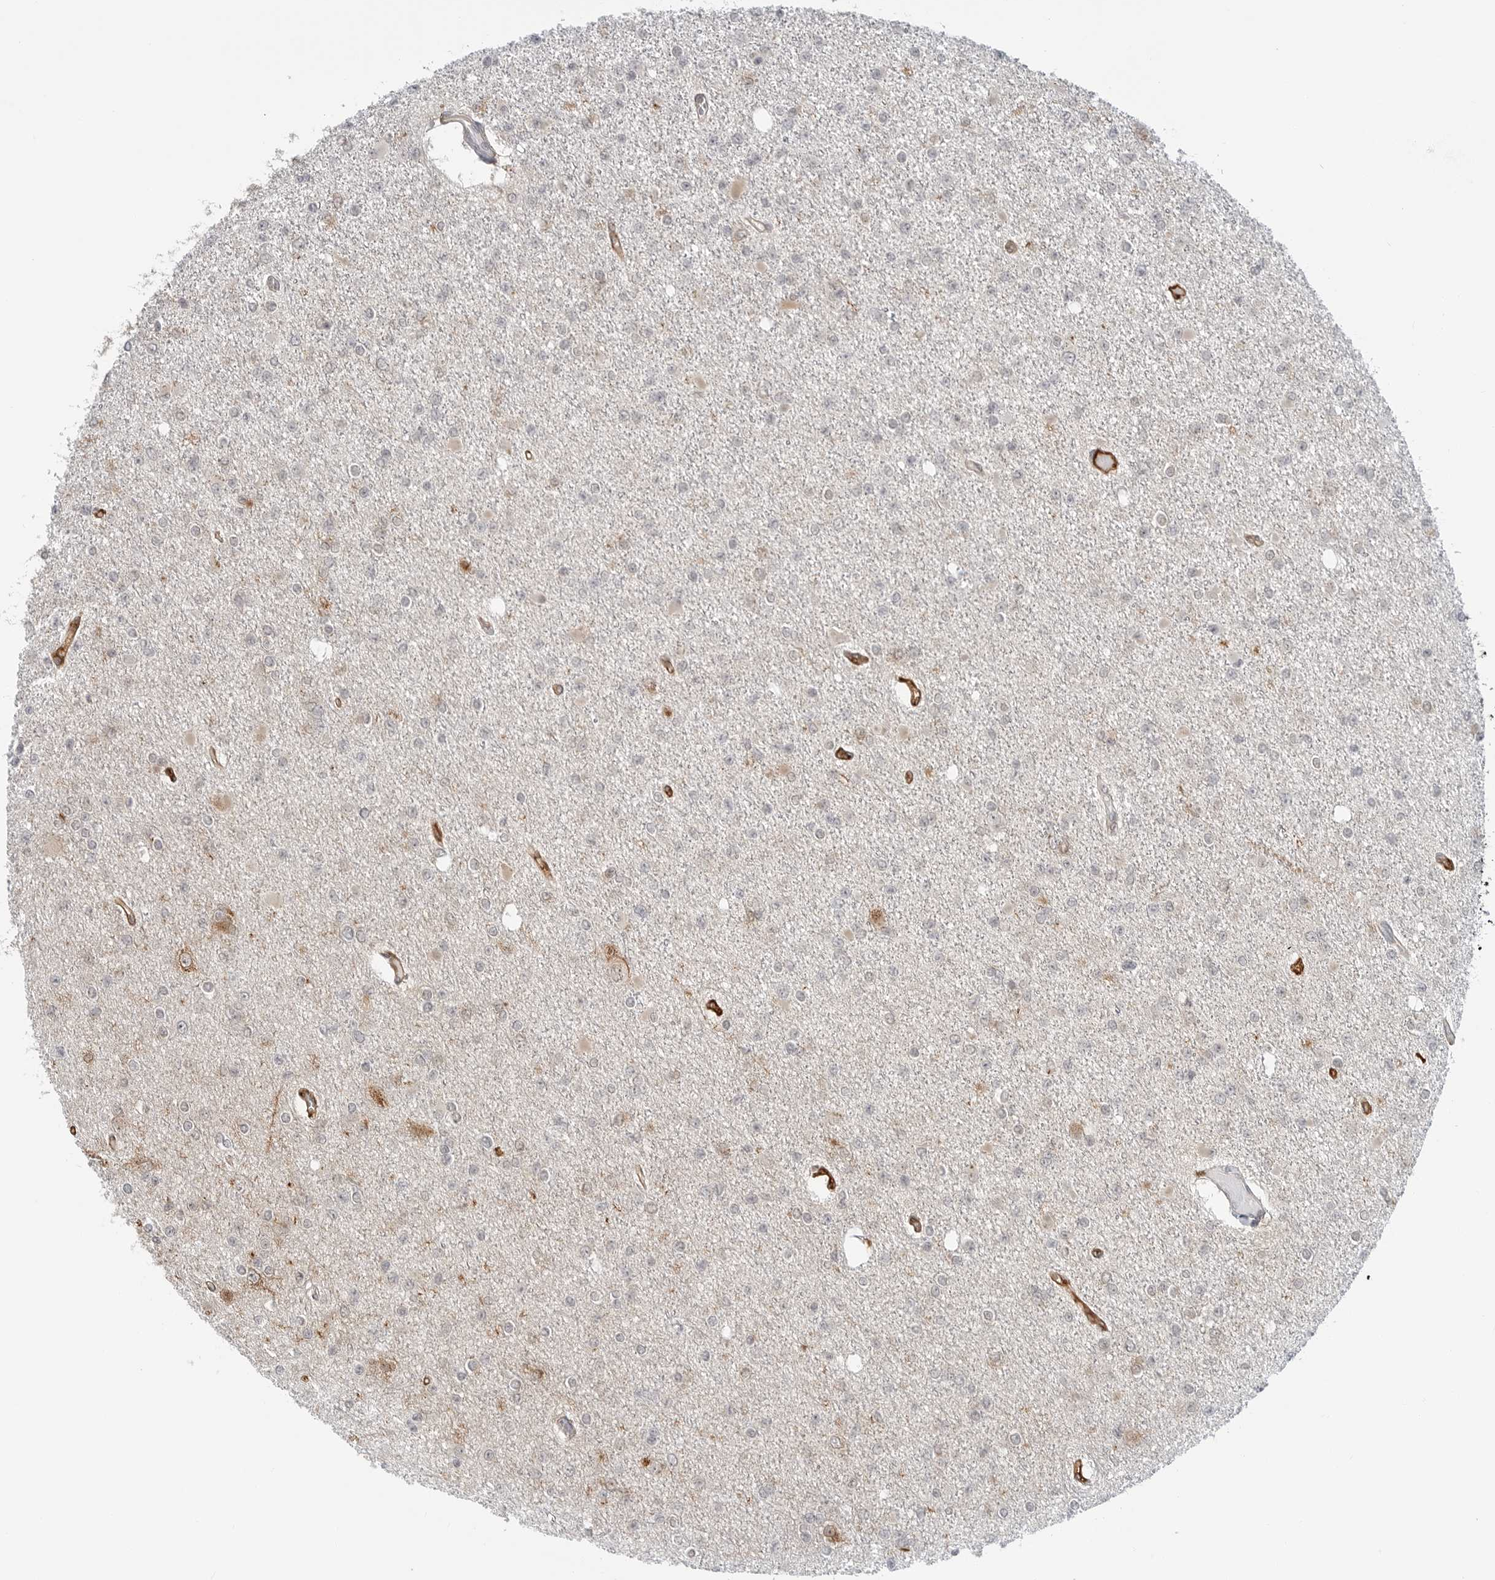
{"staining": {"intensity": "negative", "quantity": "none", "location": "none"}, "tissue": "glioma", "cell_type": "Tumor cells", "image_type": "cancer", "snomed": [{"axis": "morphology", "description": "Glioma, malignant, Low grade"}, {"axis": "topography", "description": "Brain"}], "caption": "There is no significant expression in tumor cells of glioma.", "gene": "STXBP3", "patient": {"sex": "female", "age": 22}}